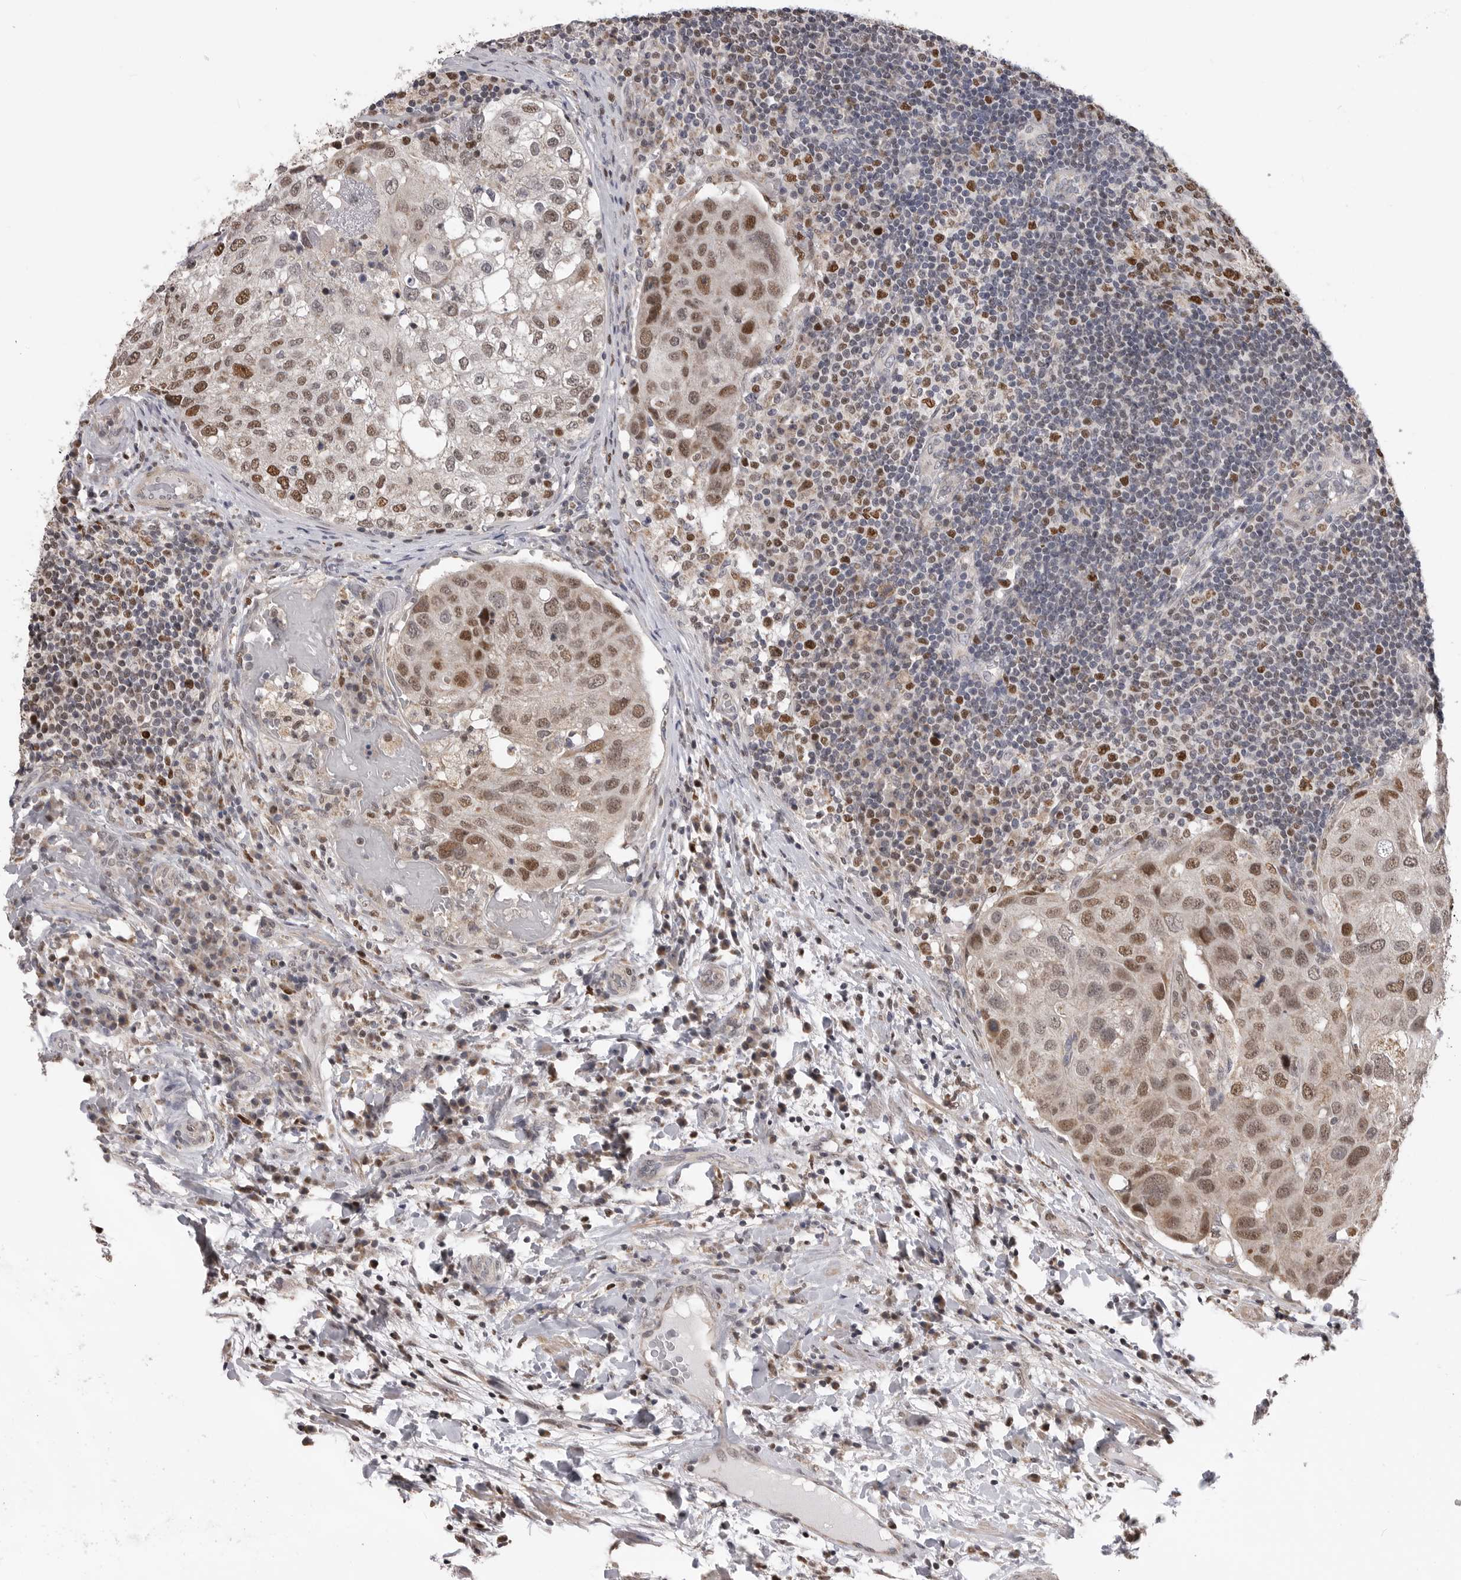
{"staining": {"intensity": "moderate", "quantity": ">75%", "location": "nuclear"}, "tissue": "urothelial cancer", "cell_type": "Tumor cells", "image_type": "cancer", "snomed": [{"axis": "morphology", "description": "Urothelial carcinoma, High grade"}, {"axis": "topography", "description": "Lymph node"}, {"axis": "topography", "description": "Urinary bladder"}], "caption": "This micrograph demonstrates immunohistochemistry staining of urothelial carcinoma (high-grade), with medium moderate nuclear expression in about >75% of tumor cells.", "gene": "SMARCC1", "patient": {"sex": "male", "age": 51}}